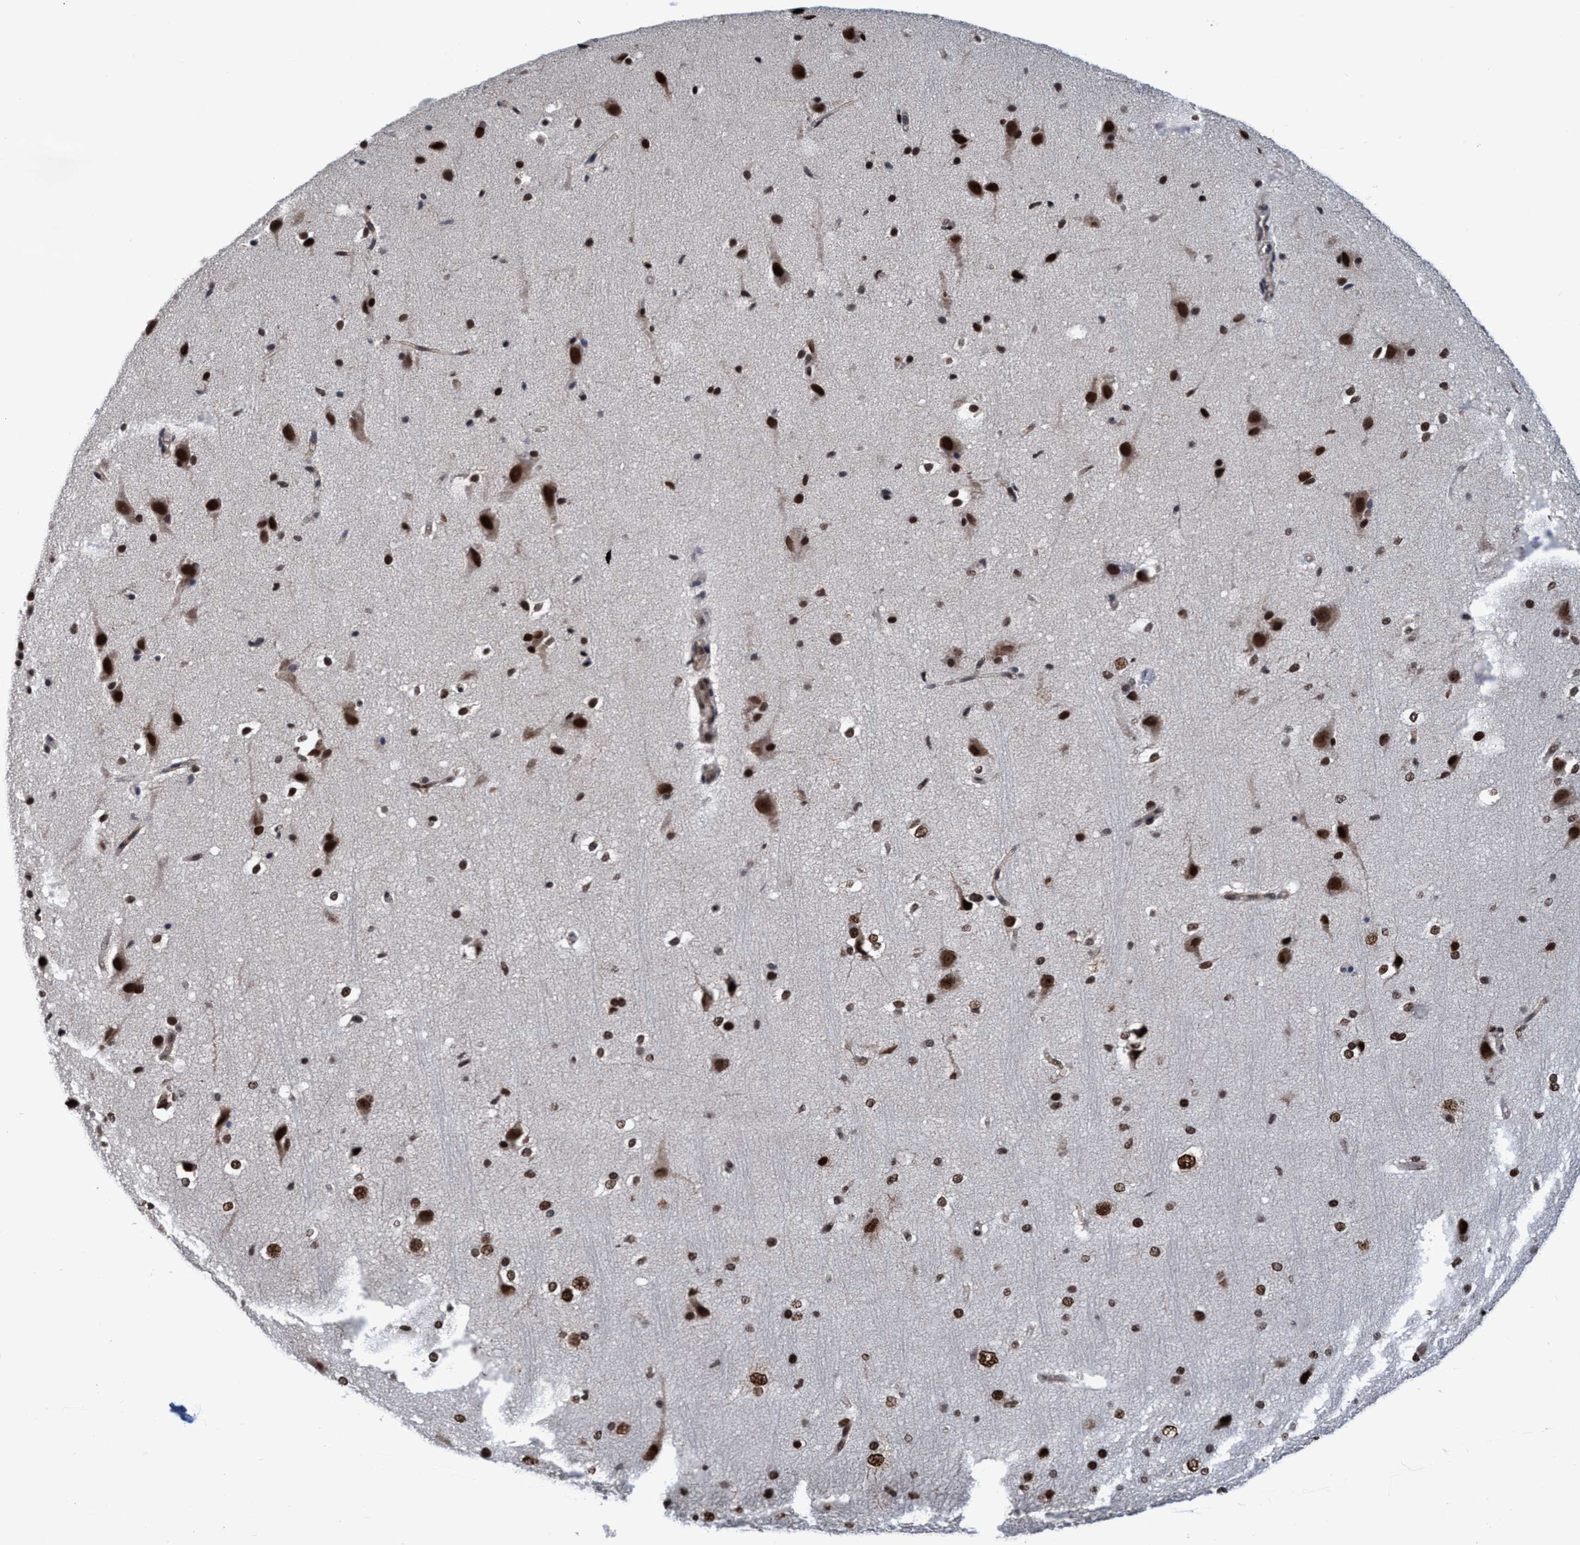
{"staining": {"intensity": "strong", "quantity": ">75%", "location": "nuclear"}, "tissue": "cerebral cortex", "cell_type": "Endothelial cells", "image_type": "normal", "snomed": [{"axis": "morphology", "description": "Normal tissue, NOS"}, {"axis": "morphology", "description": "Developmental malformation"}, {"axis": "topography", "description": "Cerebral cortex"}], "caption": "Protein expression analysis of normal human cerebral cortex reveals strong nuclear staining in about >75% of endothelial cells. The protein is shown in brown color, while the nuclei are stained blue.", "gene": "TOPBP1", "patient": {"sex": "female", "age": 30}}